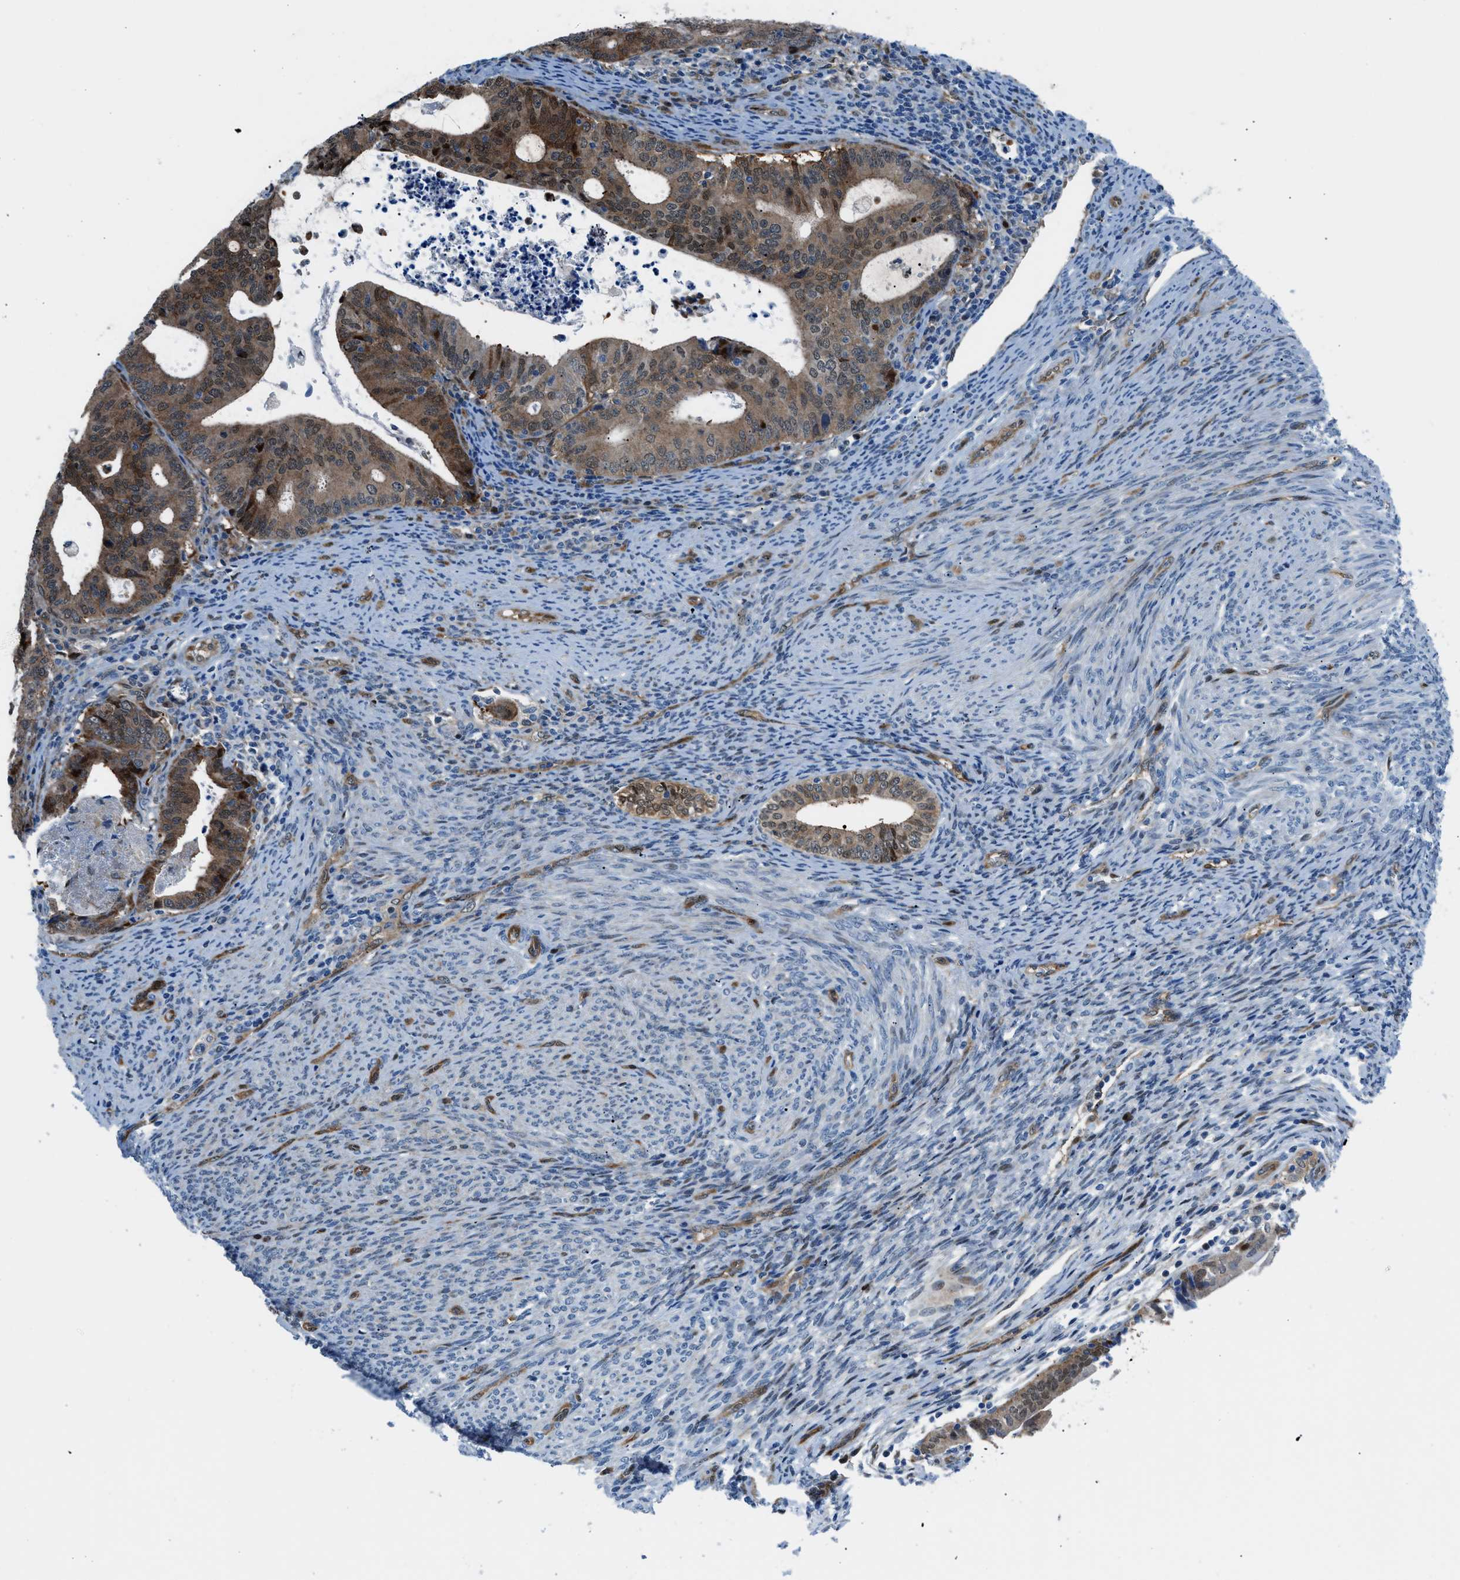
{"staining": {"intensity": "strong", "quantity": "25%-75%", "location": "cytoplasmic/membranous,nuclear"}, "tissue": "endometrial cancer", "cell_type": "Tumor cells", "image_type": "cancer", "snomed": [{"axis": "morphology", "description": "Adenocarcinoma, NOS"}, {"axis": "topography", "description": "Uterus"}], "caption": "The immunohistochemical stain highlights strong cytoplasmic/membranous and nuclear expression in tumor cells of adenocarcinoma (endometrial) tissue. The staining was performed using DAB (3,3'-diaminobenzidine) to visualize the protein expression in brown, while the nuclei were stained in blue with hematoxylin (Magnification: 20x).", "gene": "YWHAE", "patient": {"sex": "female", "age": 83}}